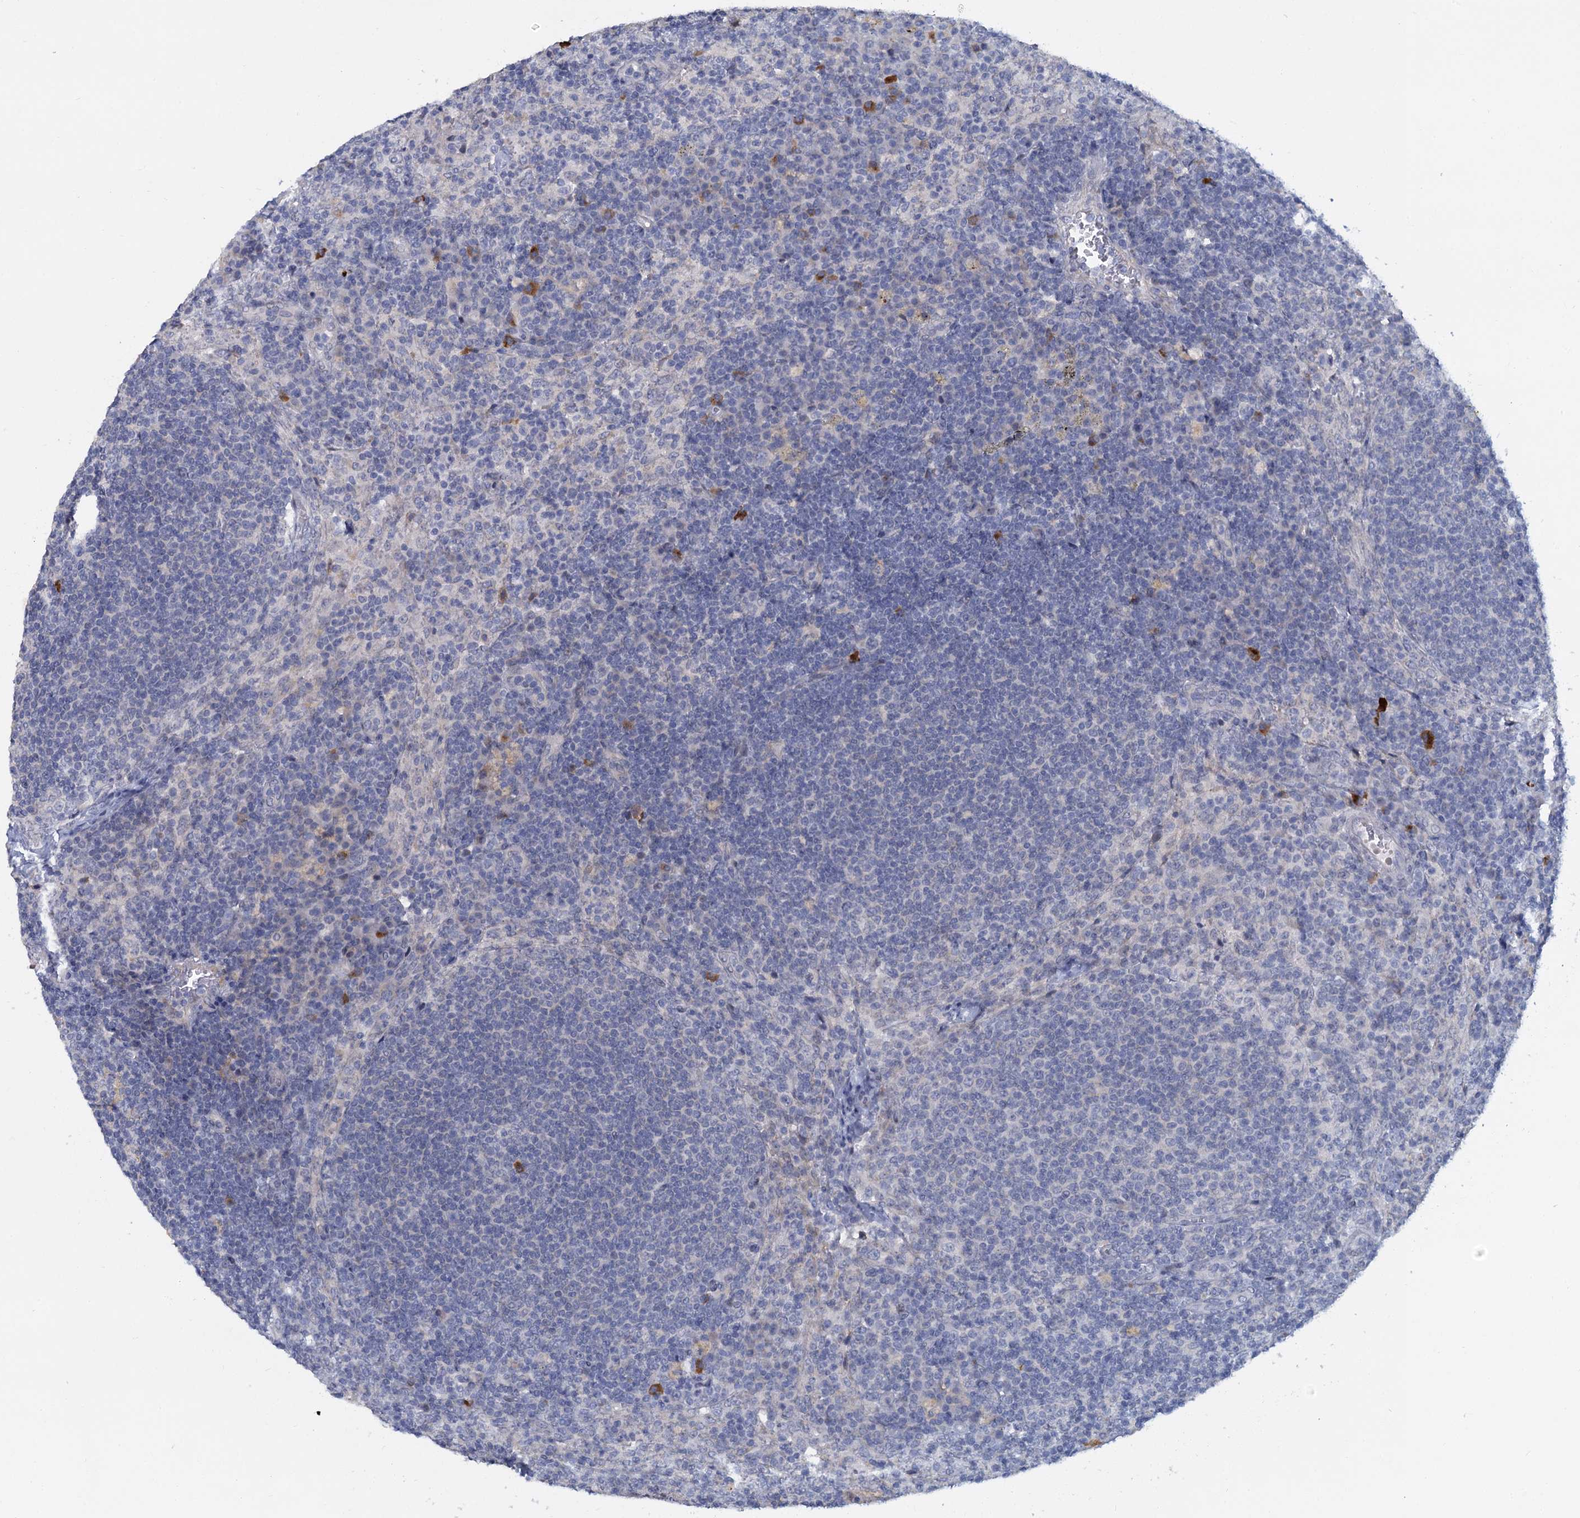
{"staining": {"intensity": "negative", "quantity": "none", "location": "none"}, "tissue": "lymph node", "cell_type": "Germinal center cells", "image_type": "normal", "snomed": [{"axis": "morphology", "description": "Normal tissue, NOS"}, {"axis": "topography", "description": "Lymph node"}], "caption": "Immunohistochemistry (IHC) photomicrograph of unremarkable lymph node: lymph node stained with DAB demonstrates no significant protein expression in germinal center cells. Nuclei are stained in blue.", "gene": "ACRBP", "patient": {"sex": "female", "age": 70}}